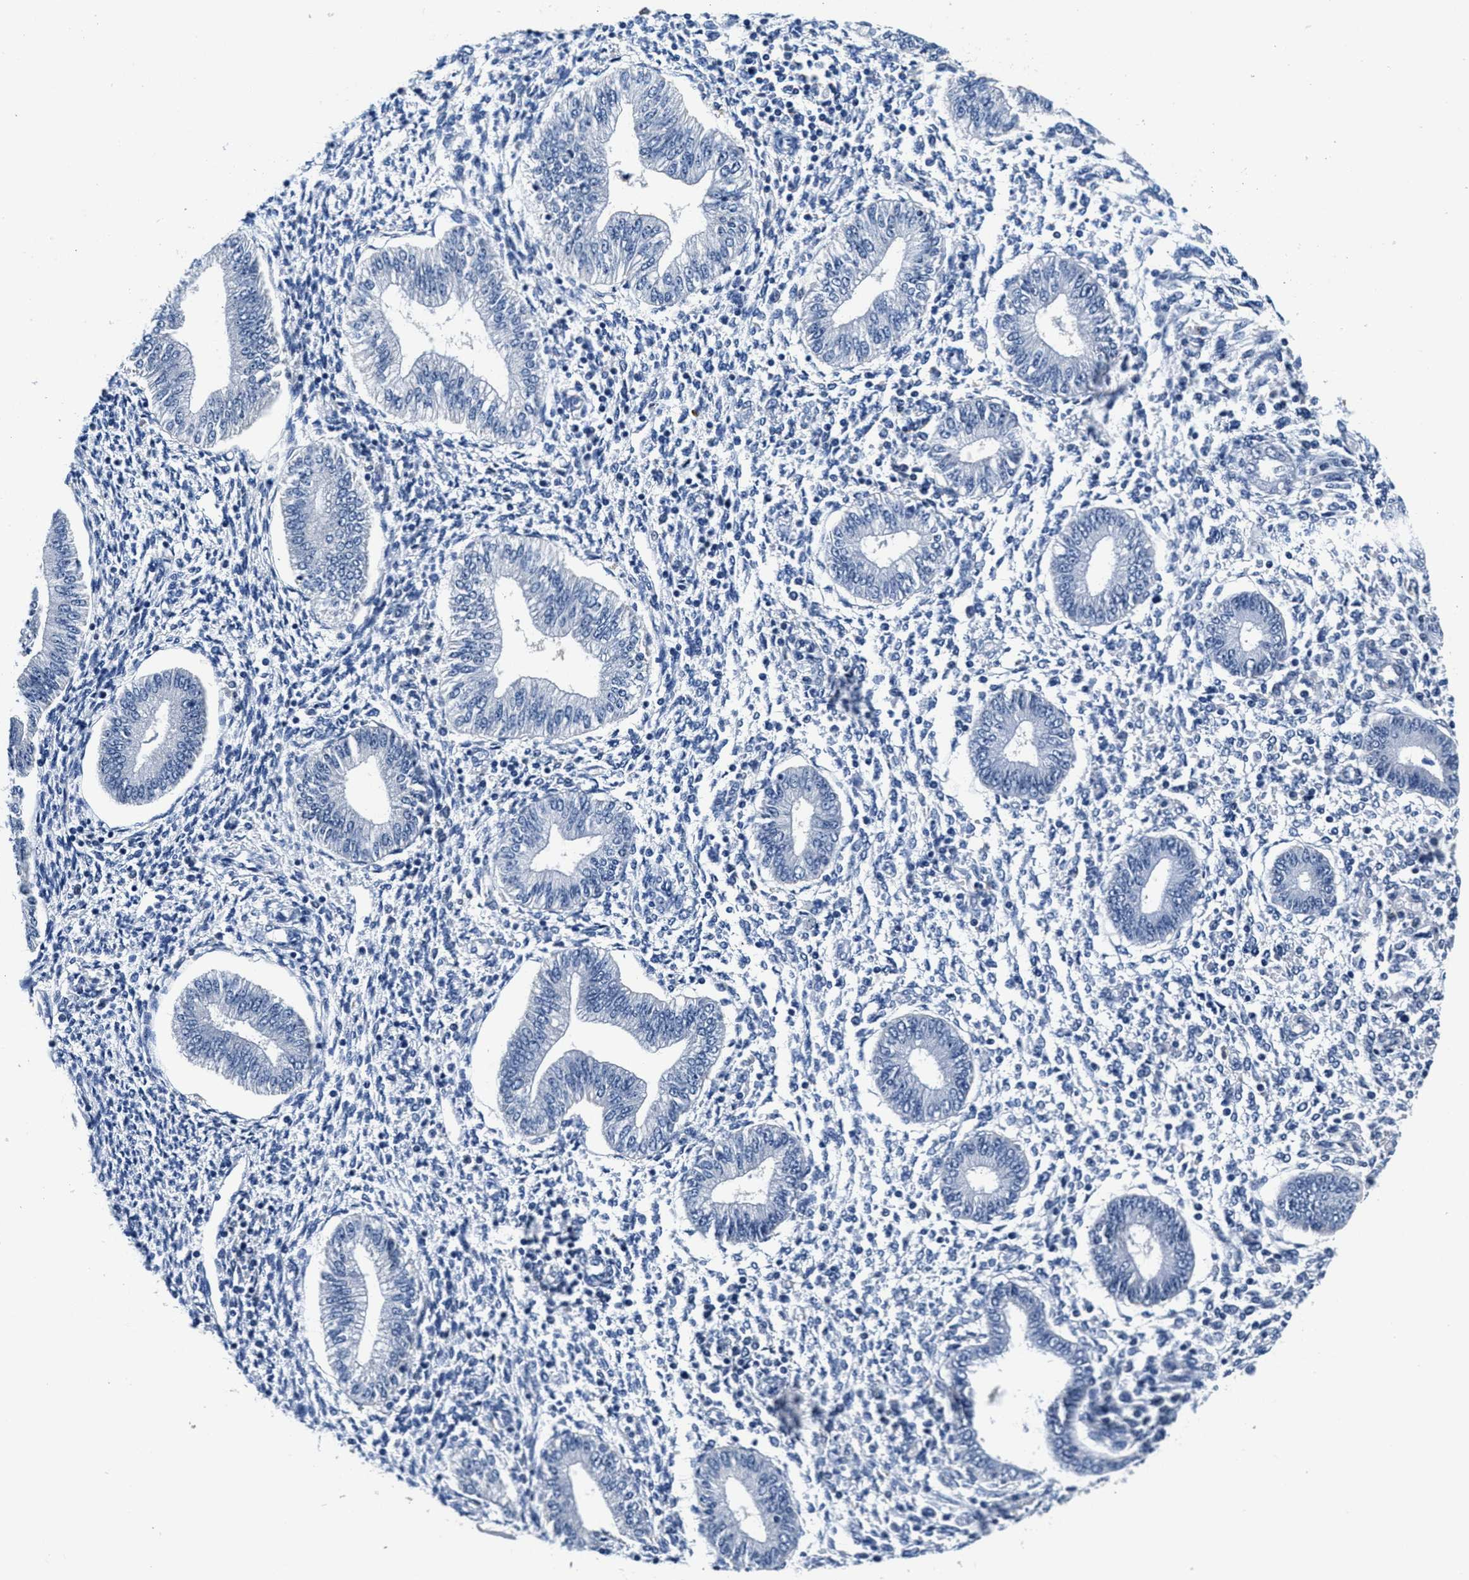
{"staining": {"intensity": "negative", "quantity": "none", "location": "none"}, "tissue": "endometrium", "cell_type": "Cells in endometrial stroma", "image_type": "normal", "snomed": [{"axis": "morphology", "description": "Normal tissue, NOS"}, {"axis": "topography", "description": "Endometrium"}], "caption": "This is a image of IHC staining of normal endometrium, which shows no staining in cells in endometrial stroma. (Stains: DAB (3,3'-diaminobenzidine) immunohistochemistry with hematoxylin counter stain, Microscopy: brightfield microscopy at high magnification).", "gene": "HS3ST2", "patient": {"sex": "female", "age": 50}}